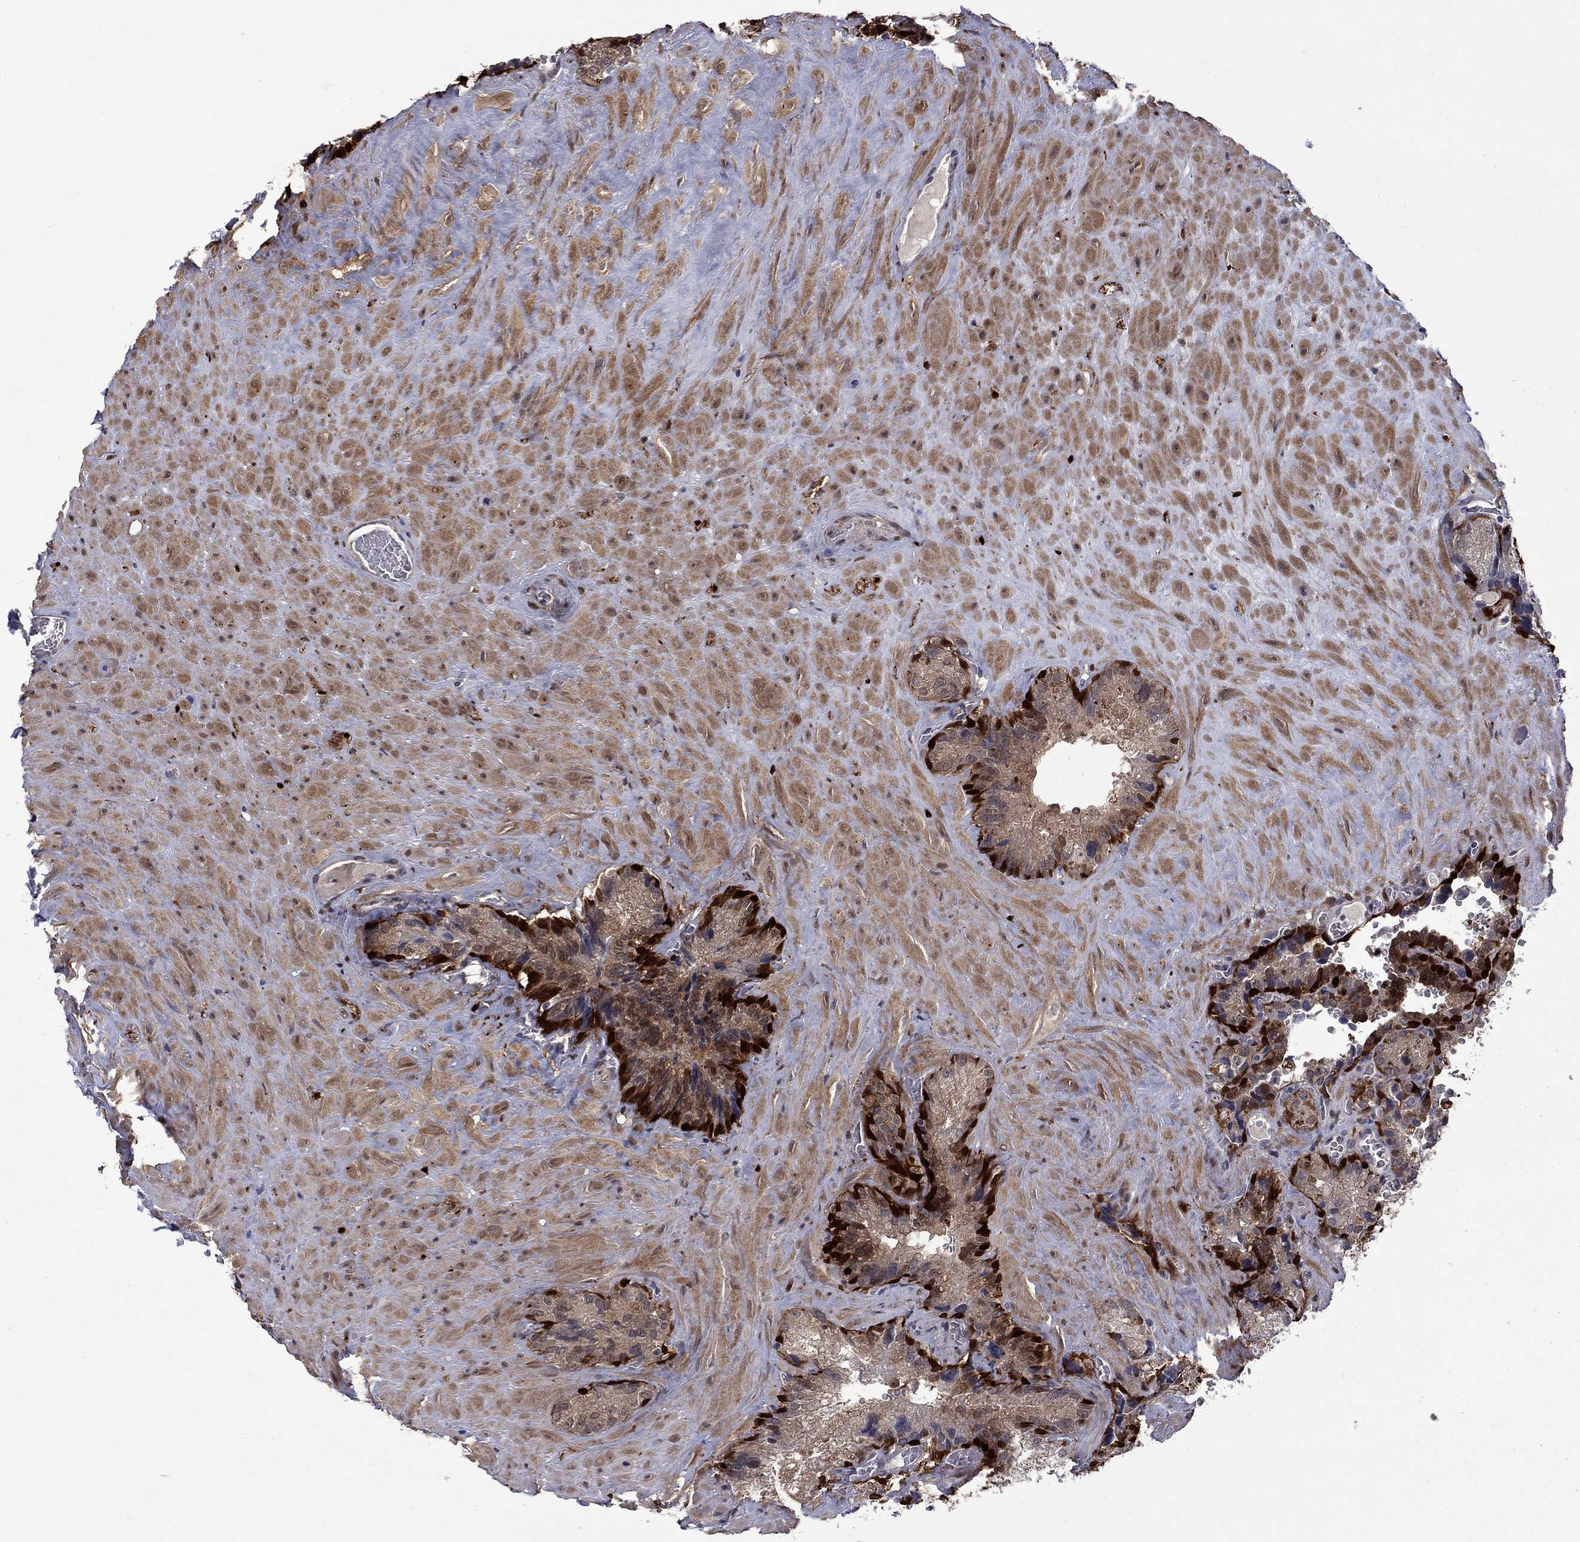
{"staining": {"intensity": "strong", "quantity": "<25%", "location": "nuclear"}, "tissue": "seminal vesicle", "cell_type": "Glandular cells", "image_type": "normal", "snomed": [{"axis": "morphology", "description": "Normal tissue, NOS"}, {"axis": "topography", "description": "Seminal veicle"}], "caption": "Human seminal vesicle stained with a brown dye demonstrates strong nuclear positive expression in about <25% of glandular cells.", "gene": "CBR1", "patient": {"sex": "male", "age": 72}}